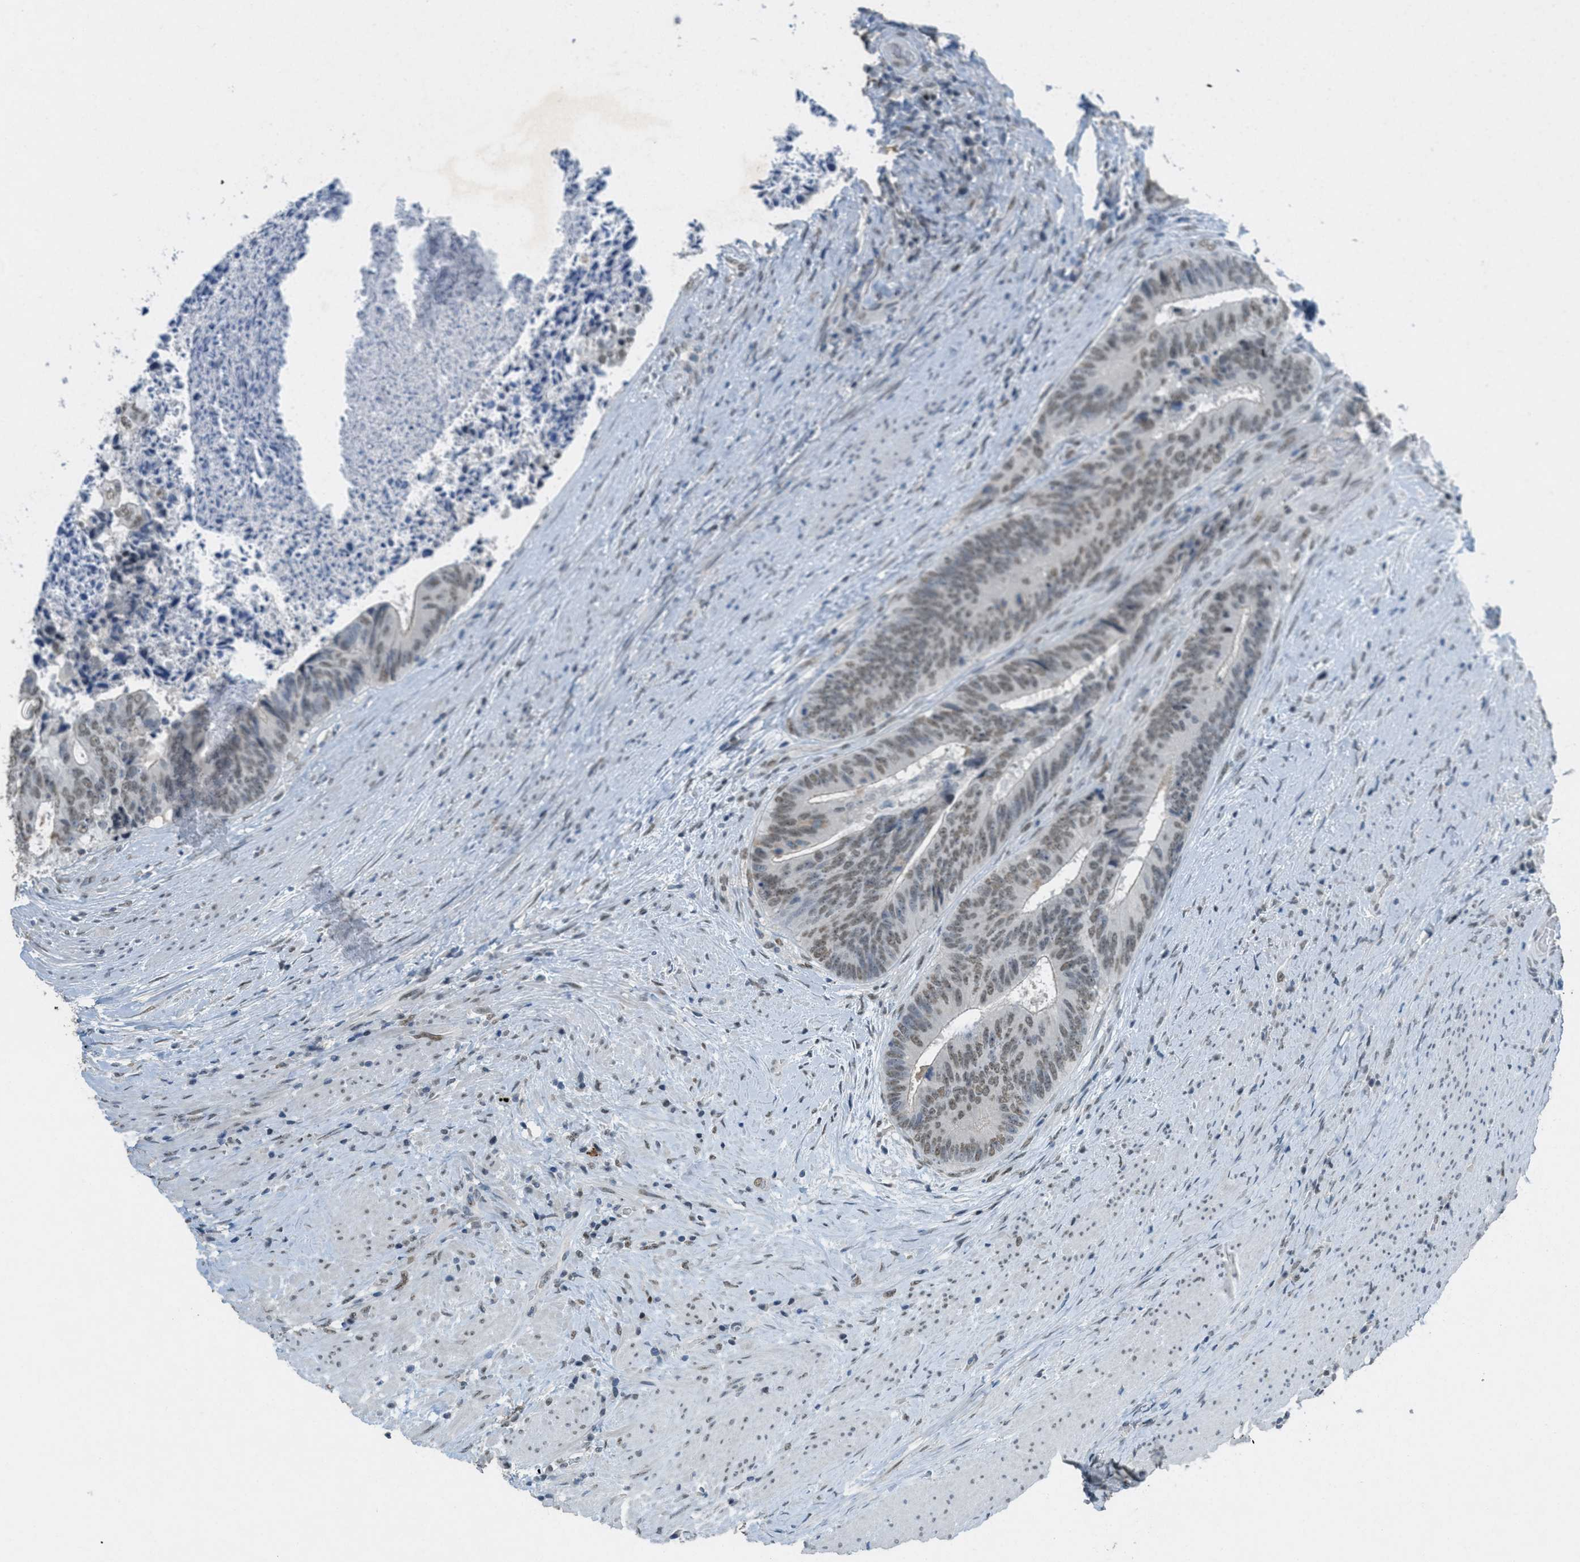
{"staining": {"intensity": "weak", "quantity": ">75%", "location": "nuclear"}, "tissue": "colorectal cancer", "cell_type": "Tumor cells", "image_type": "cancer", "snomed": [{"axis": "morphology", "description": "Adenocarcinoma, NOS"}, {"axis": "topography", "description": "Rectum"}], "caption": "An immunohistochemistry histopathology image of neoplastic tissue is shown. Protein staining in brown highlights weak nuclear positivity in colorectal cancer (adenocarcinoma) within tumor cells. (DAB IHC, brown staining for protein, blue staining for nuclei).", "gene": "TTC13", "patient": {"sex": "male", "age": 72}}